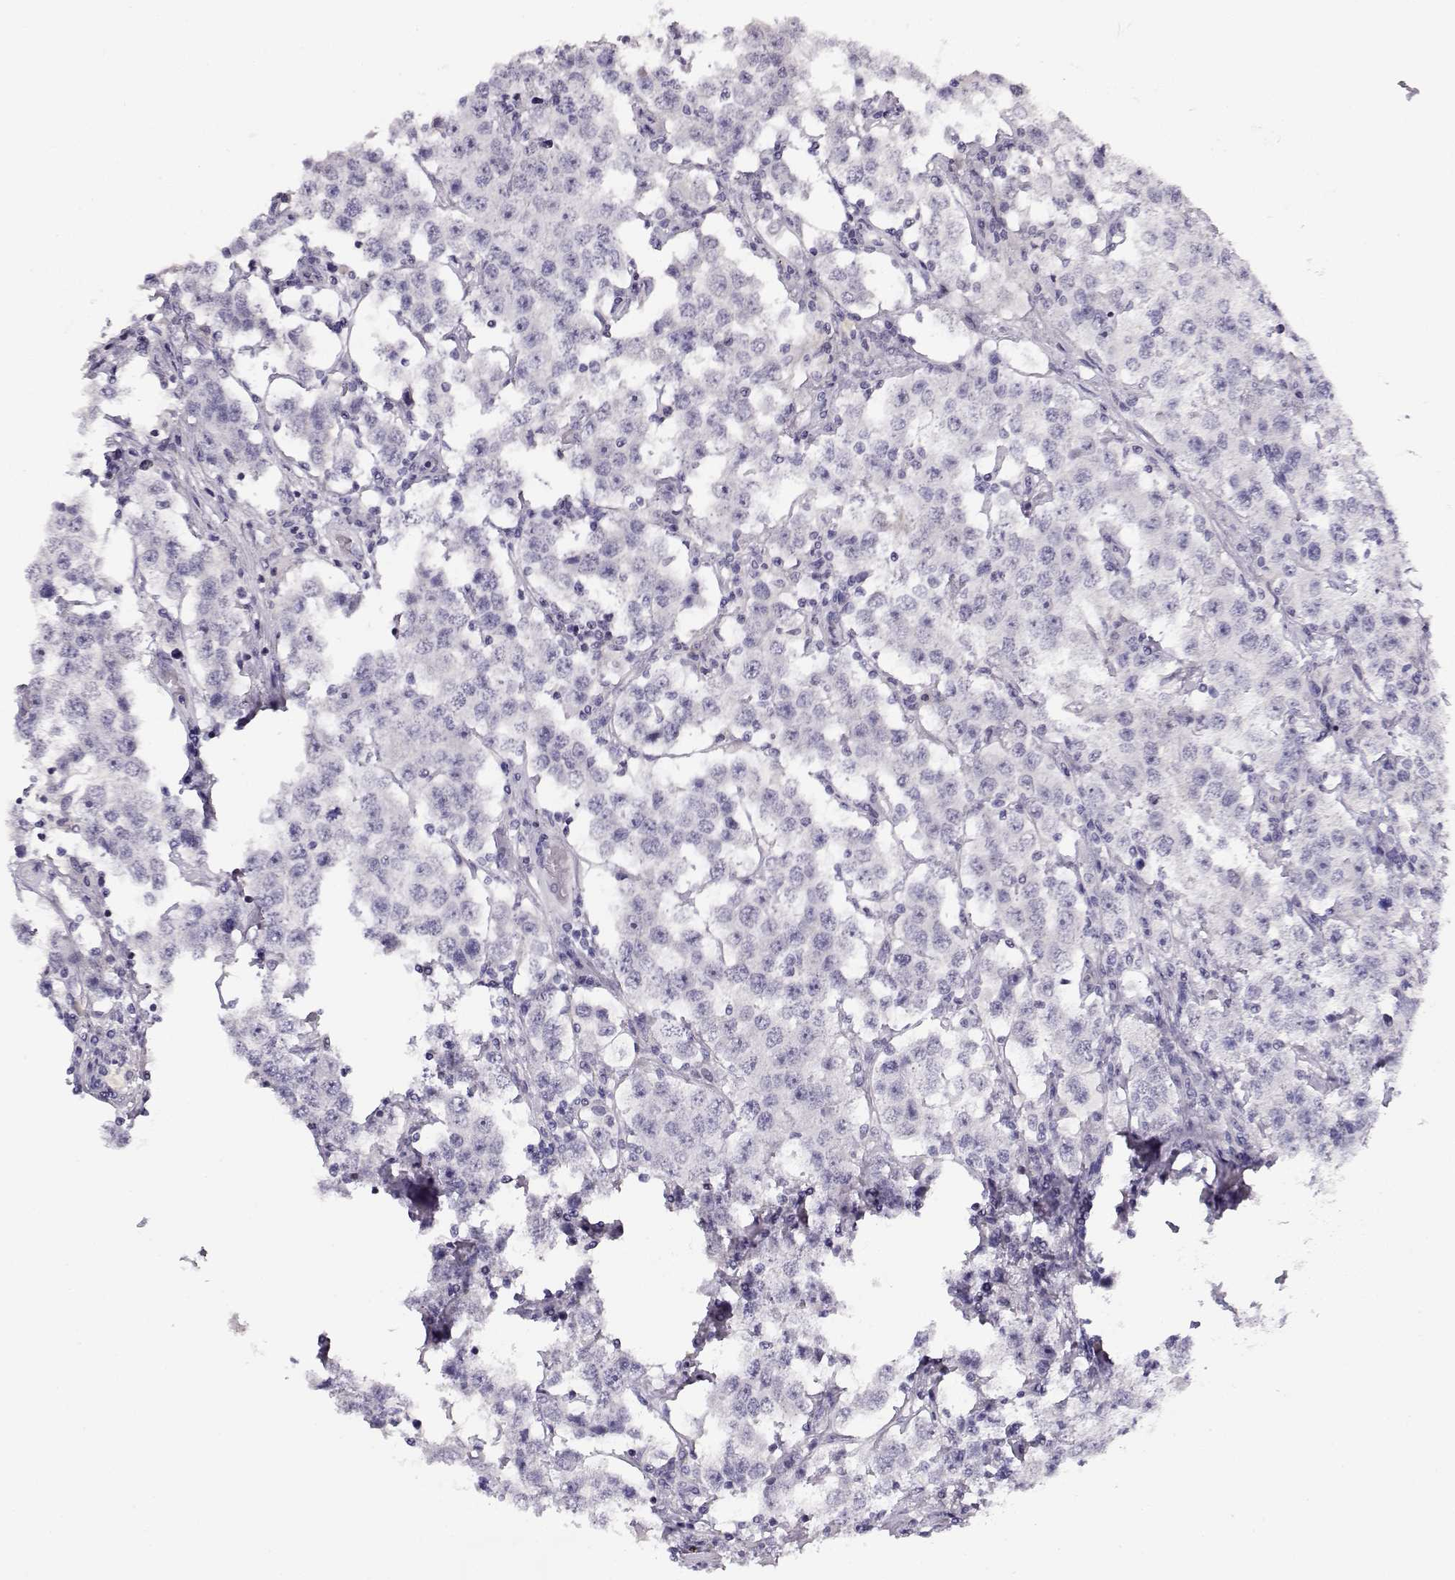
{"staining": {"intensity": "negative", "quantity": "none", "location": "none"}, "tissue": "testis cancer", "cell_type": "Tumor cells", "image_type": "cancer", "snomed": [{"axis": "morphology", "description": "Seminoma, NOS"}, {"axis": "topography", "description": "Testis"}], "caption": "High magnification brightfield microscopy of seminoma (testis) stained with DAB (brown) and counterstained with hematoxylin (blue): tumor cells show no significant positivity.", "gene": "CRX", "patient": {"sex": "male", "age": 52}}